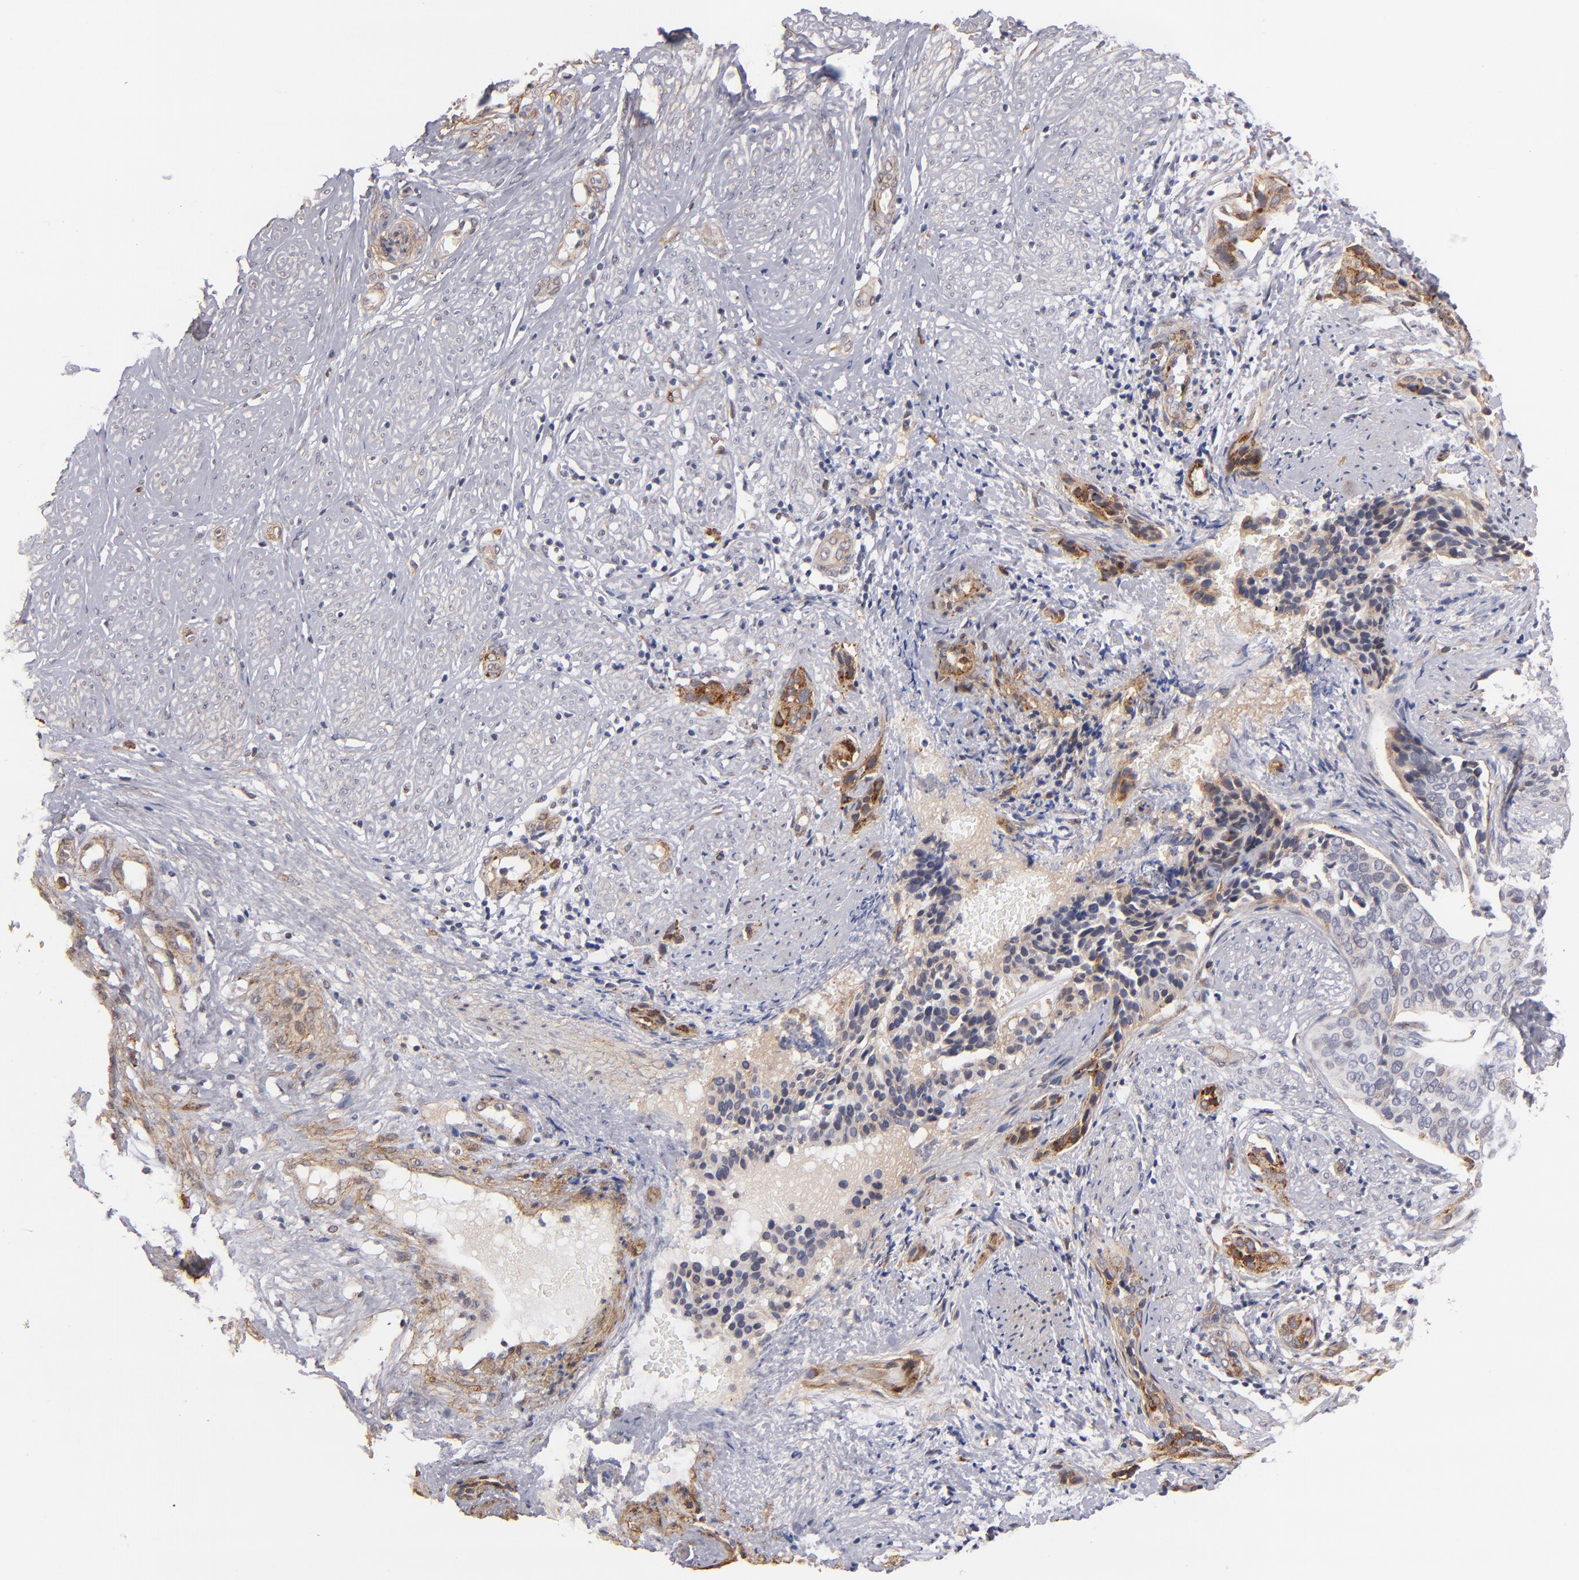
{"staining": {"intensity": "weak", "quantity": "<25%", "location": "cytoplasmic/membranous"}, "tissue": "cervical cancer", "cell_type": "Tumor cells", "image_type": "cancer", "snomed": [{"axis": "morphology", "description": "Squamous cell carcinoma, NOS"}, {"axis": "topography", "description": "Cervix"}], "caption": "IHC histopathology image of neoplastic tissue: cervical squamous cell carcinoma stained with DAB displays no significant protein positivity in tumor cells.", "gene": "LAMC1", "patient": {"sex": "female", "age": 31}}